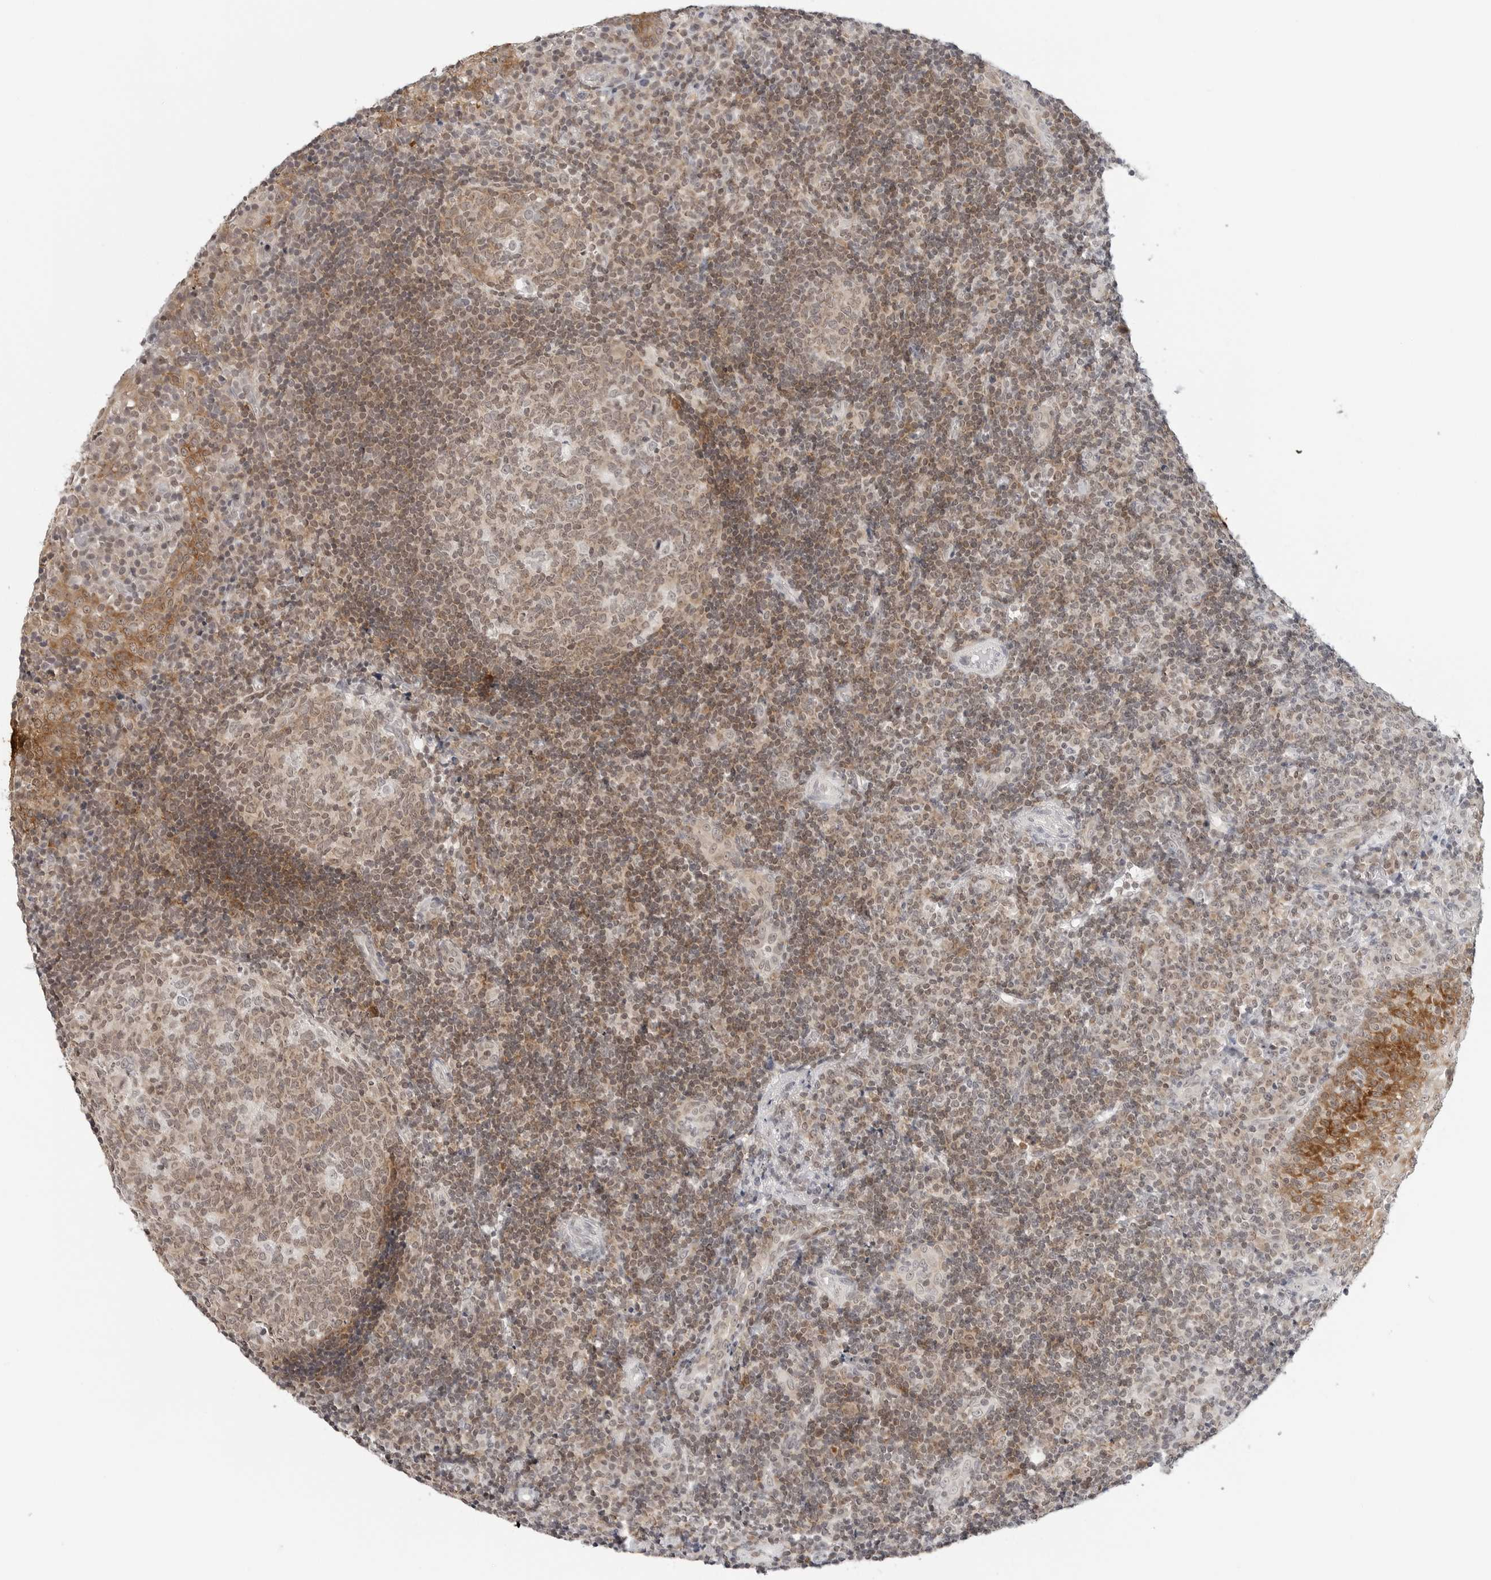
{"staining": {"intensity": "weak", "quantity": "25%-75%", "location": "cytoplasmic/membranous,nuclear"}, "tissue": "tonsil", "cell_type": "Germinal center cells", "image_type": "normal", "snomed": [{"axis": "morphology", "description": "Normal tissue, NOS"}, {"axis": "topography", "description": "Tonsil"}], "caption": "Normal tonsil was stained to show a protein in brown. There is low levels of weak cytoplasmic/membranous,nuclear positivity in approximately 25%-75% of germinal center cells.", "gene": "METAP1", "patient": {"sex": "female", "age": 40}}